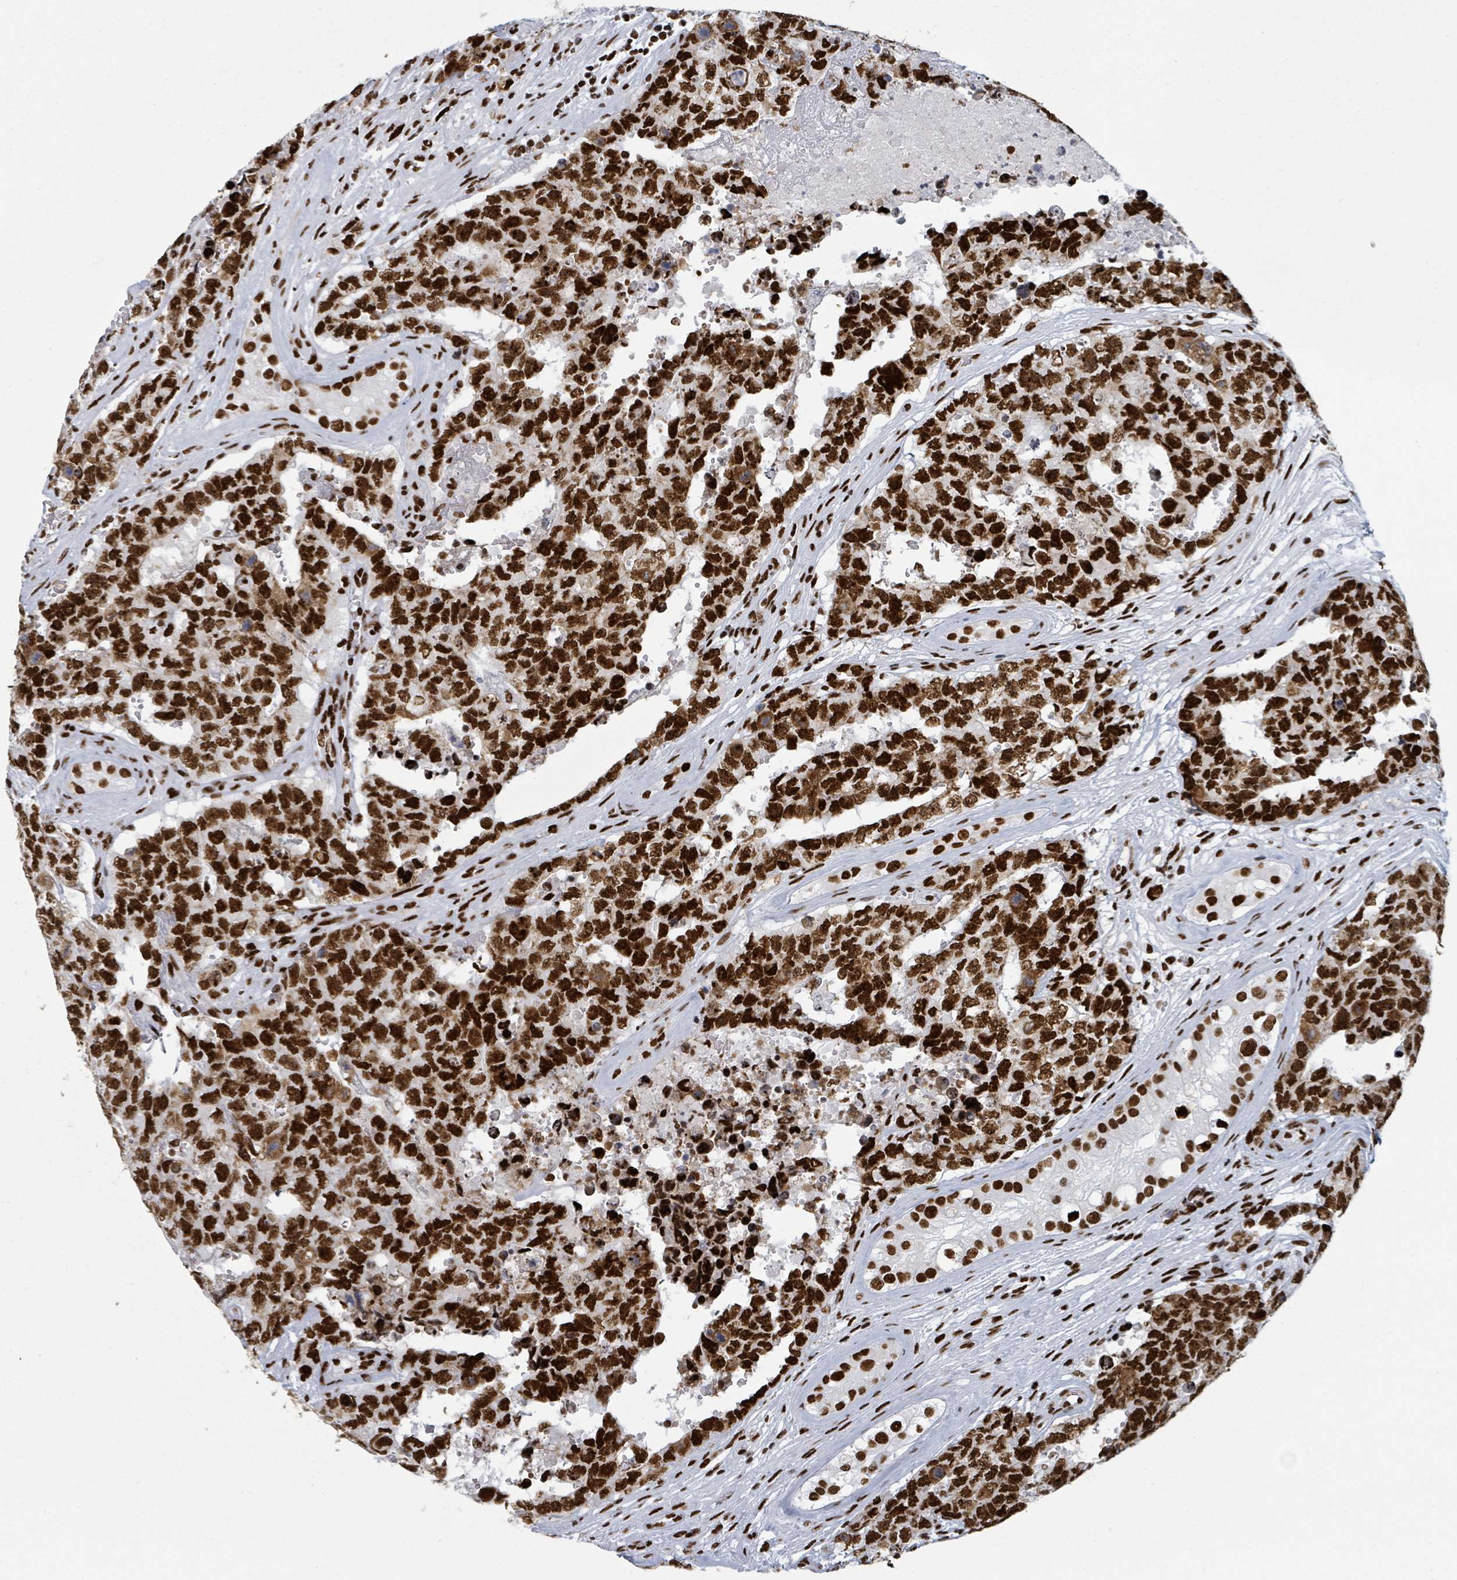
{"staining": {"intensity": "strong", "quantity": ">75%", "location": "nuclear"}, "tissue": "testis cancer", "cell_type": "Tumor cells", "image_type": "cancer", "snomed": [{"axis": "morphology", "description": "Normal tissue, NOS"}, {"axis": "morphology", "description": "Carcinoma, Embryonal, NOS"}, {"axis": "topography", "description": "Testis"}, {"axis": "topography", "description": "Epididymis"}], "caption": "Brown immunohistochemical staining in testis cancer shows strong nuclear expression in approximately >75% of tumor cells.", "gene": "DHX16", "patient": {"sex": "male", "age": 25}}